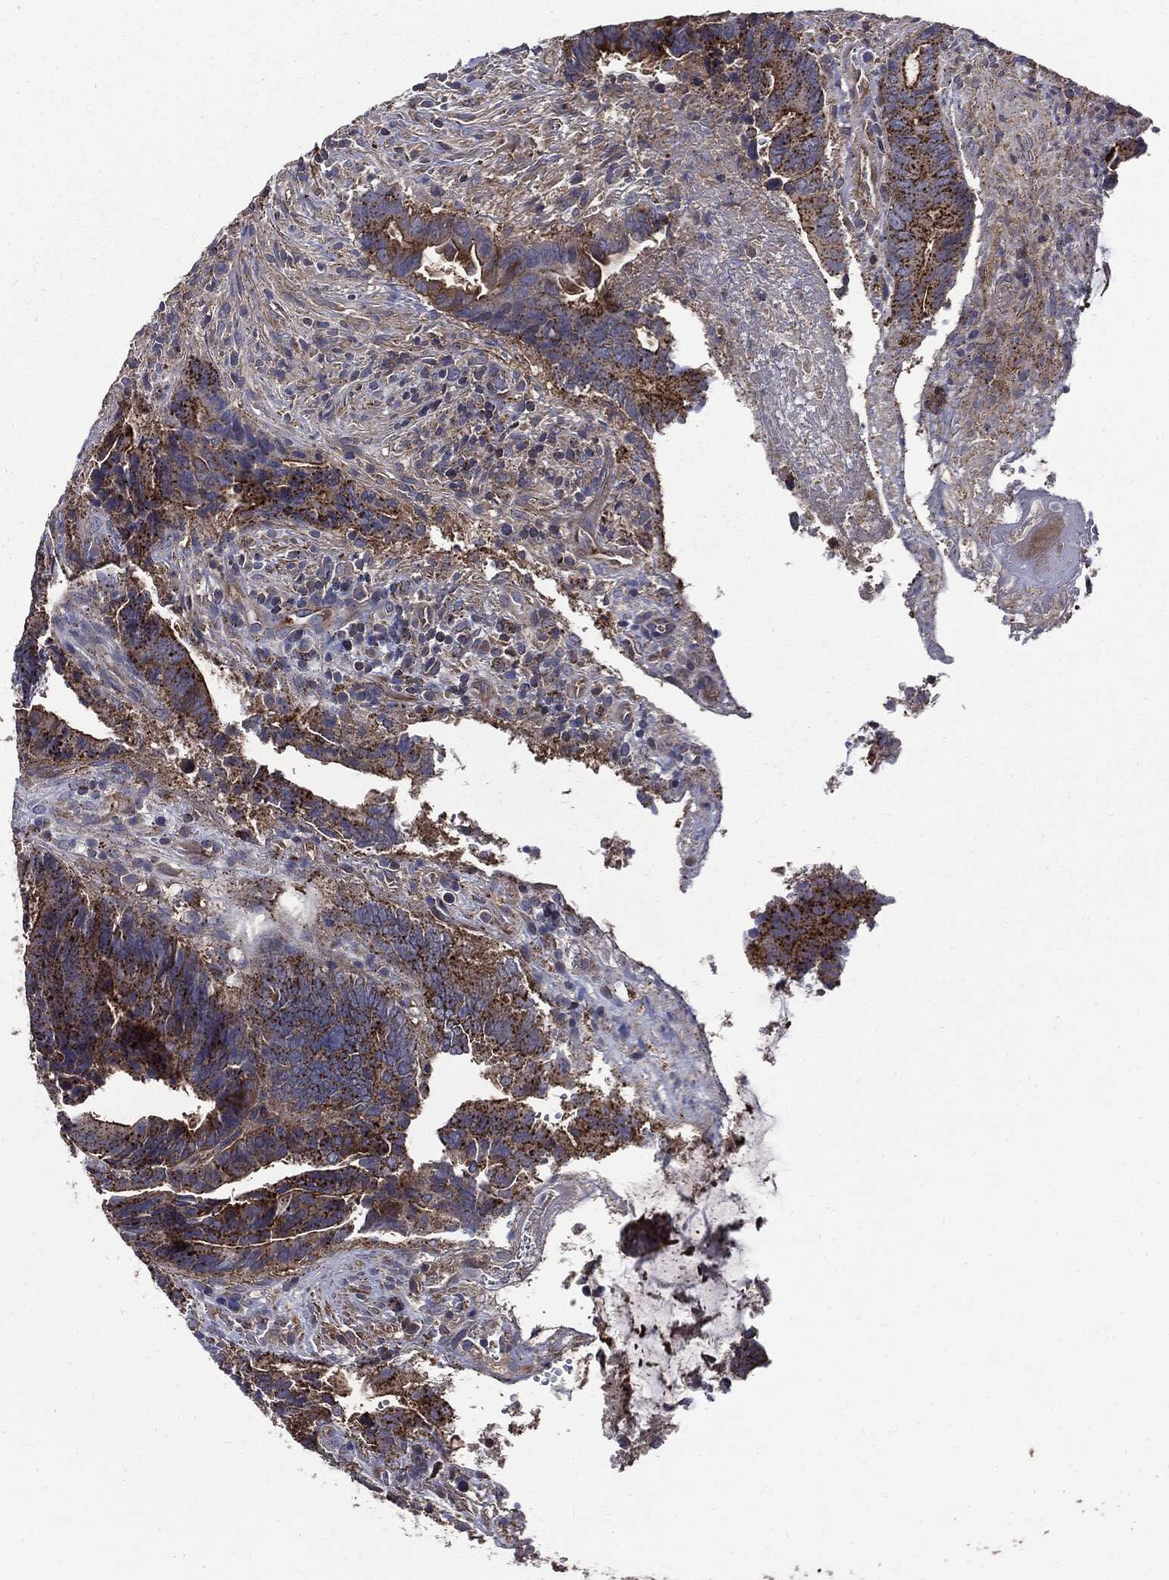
{"staining": {"intensity": "strong", "quantity": ">75%", "location": "cytoplasmic/membranous"}, "tissue": "colorectal cancer", "cell_type": "Tumor cells", "image_type": "cancer", "snomed": [{"axis": "morphology", "description": "Adenocarcinoma, NOS"}, {"axis": "topography", "description": "Colon"}], "caption": "Human colorectal cancer stained with a brown dye exhibits strong cytoplasmic/membranous positive staining in approximately >75% of tumor cells.", "gene": "PDCD6IP", "patient": {"sex": "male", "age": 75}}